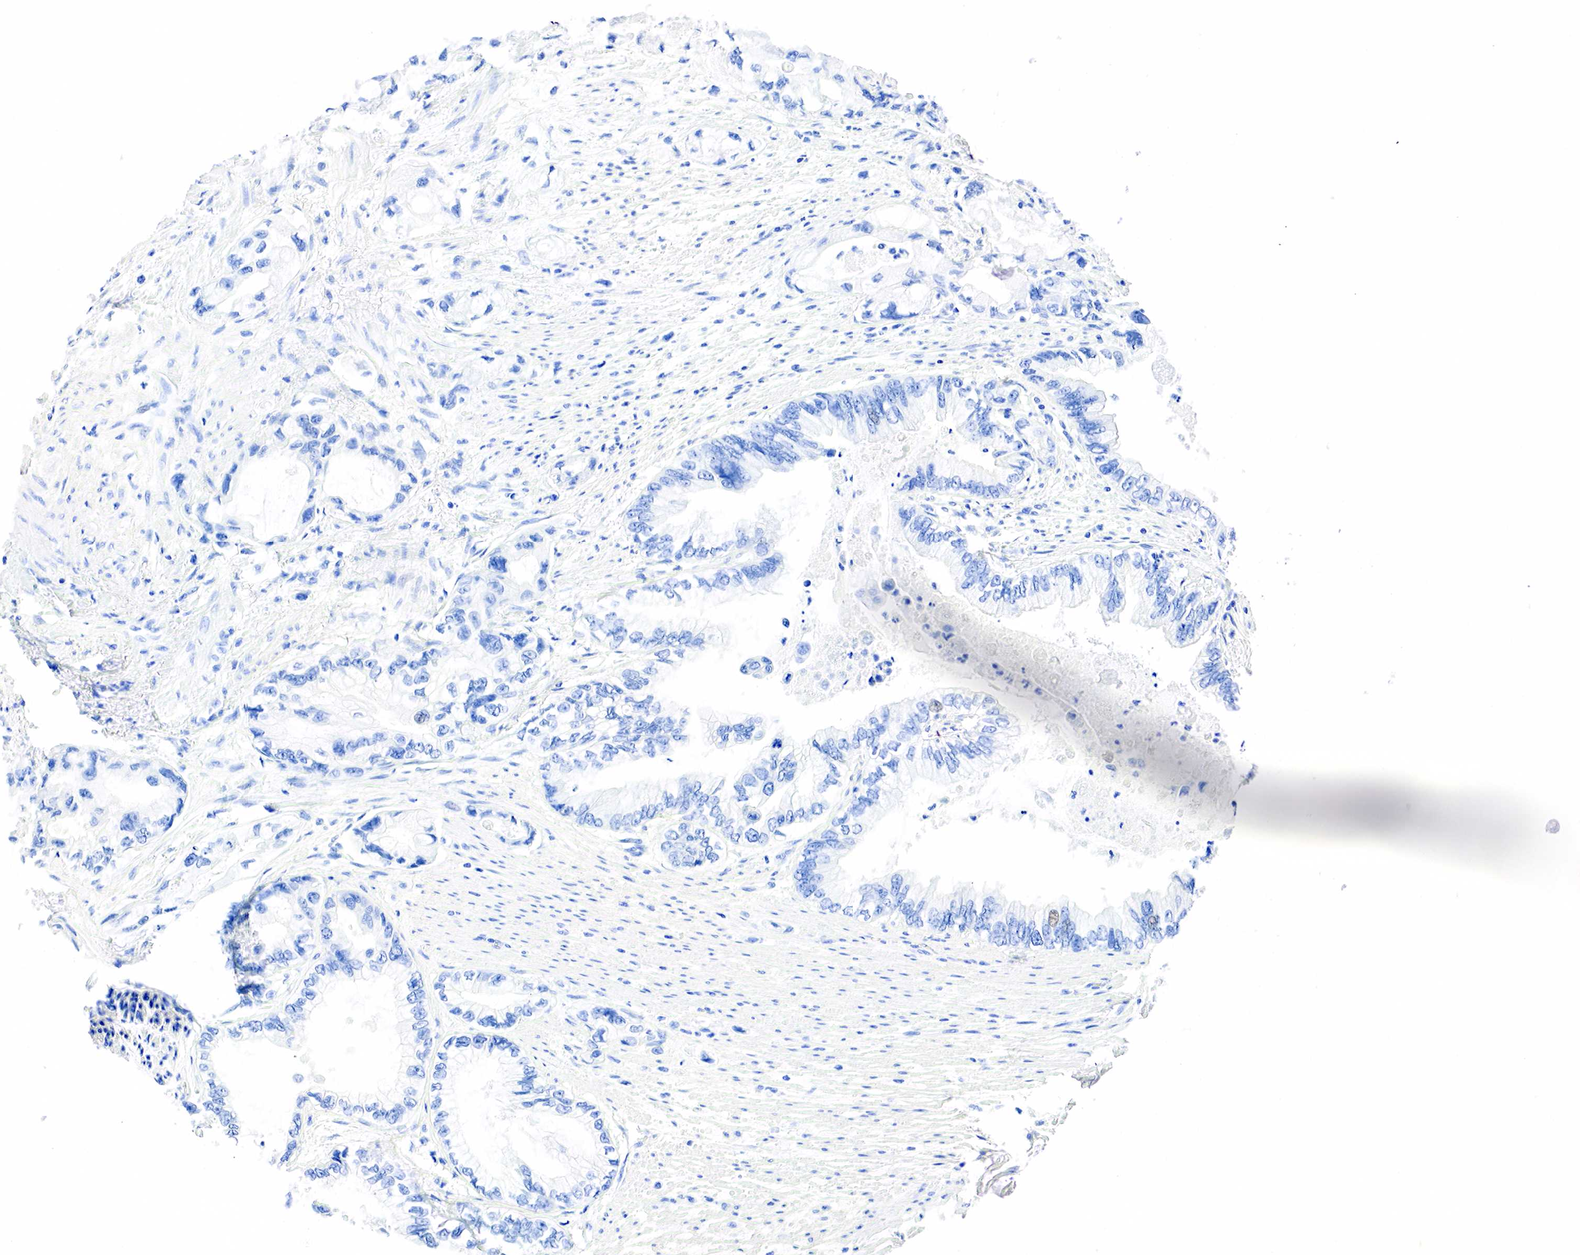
{"staining": {"intensity": "negative", "quantity": "none", "location": "none"}, "tissue": "pancreatic cancer", "cell_type": "Tumor cells", "image_type": "cancer", "snomed": [{"axis": "morphology", "description": "Adenocarcinoma, NOS"}, {"axis": "topography", "description": "Pancreas"}, {"axis": "topography", "description": "Stomach, upper"}], "caption": "Immunohistochemistry (IHC) of human pancreatic cancer displays no staining in tumor cells. (IHC, brightfield microscopy, high magnification).", "gene": "PTH", "patient": {"sex": "male", "age": 77}}